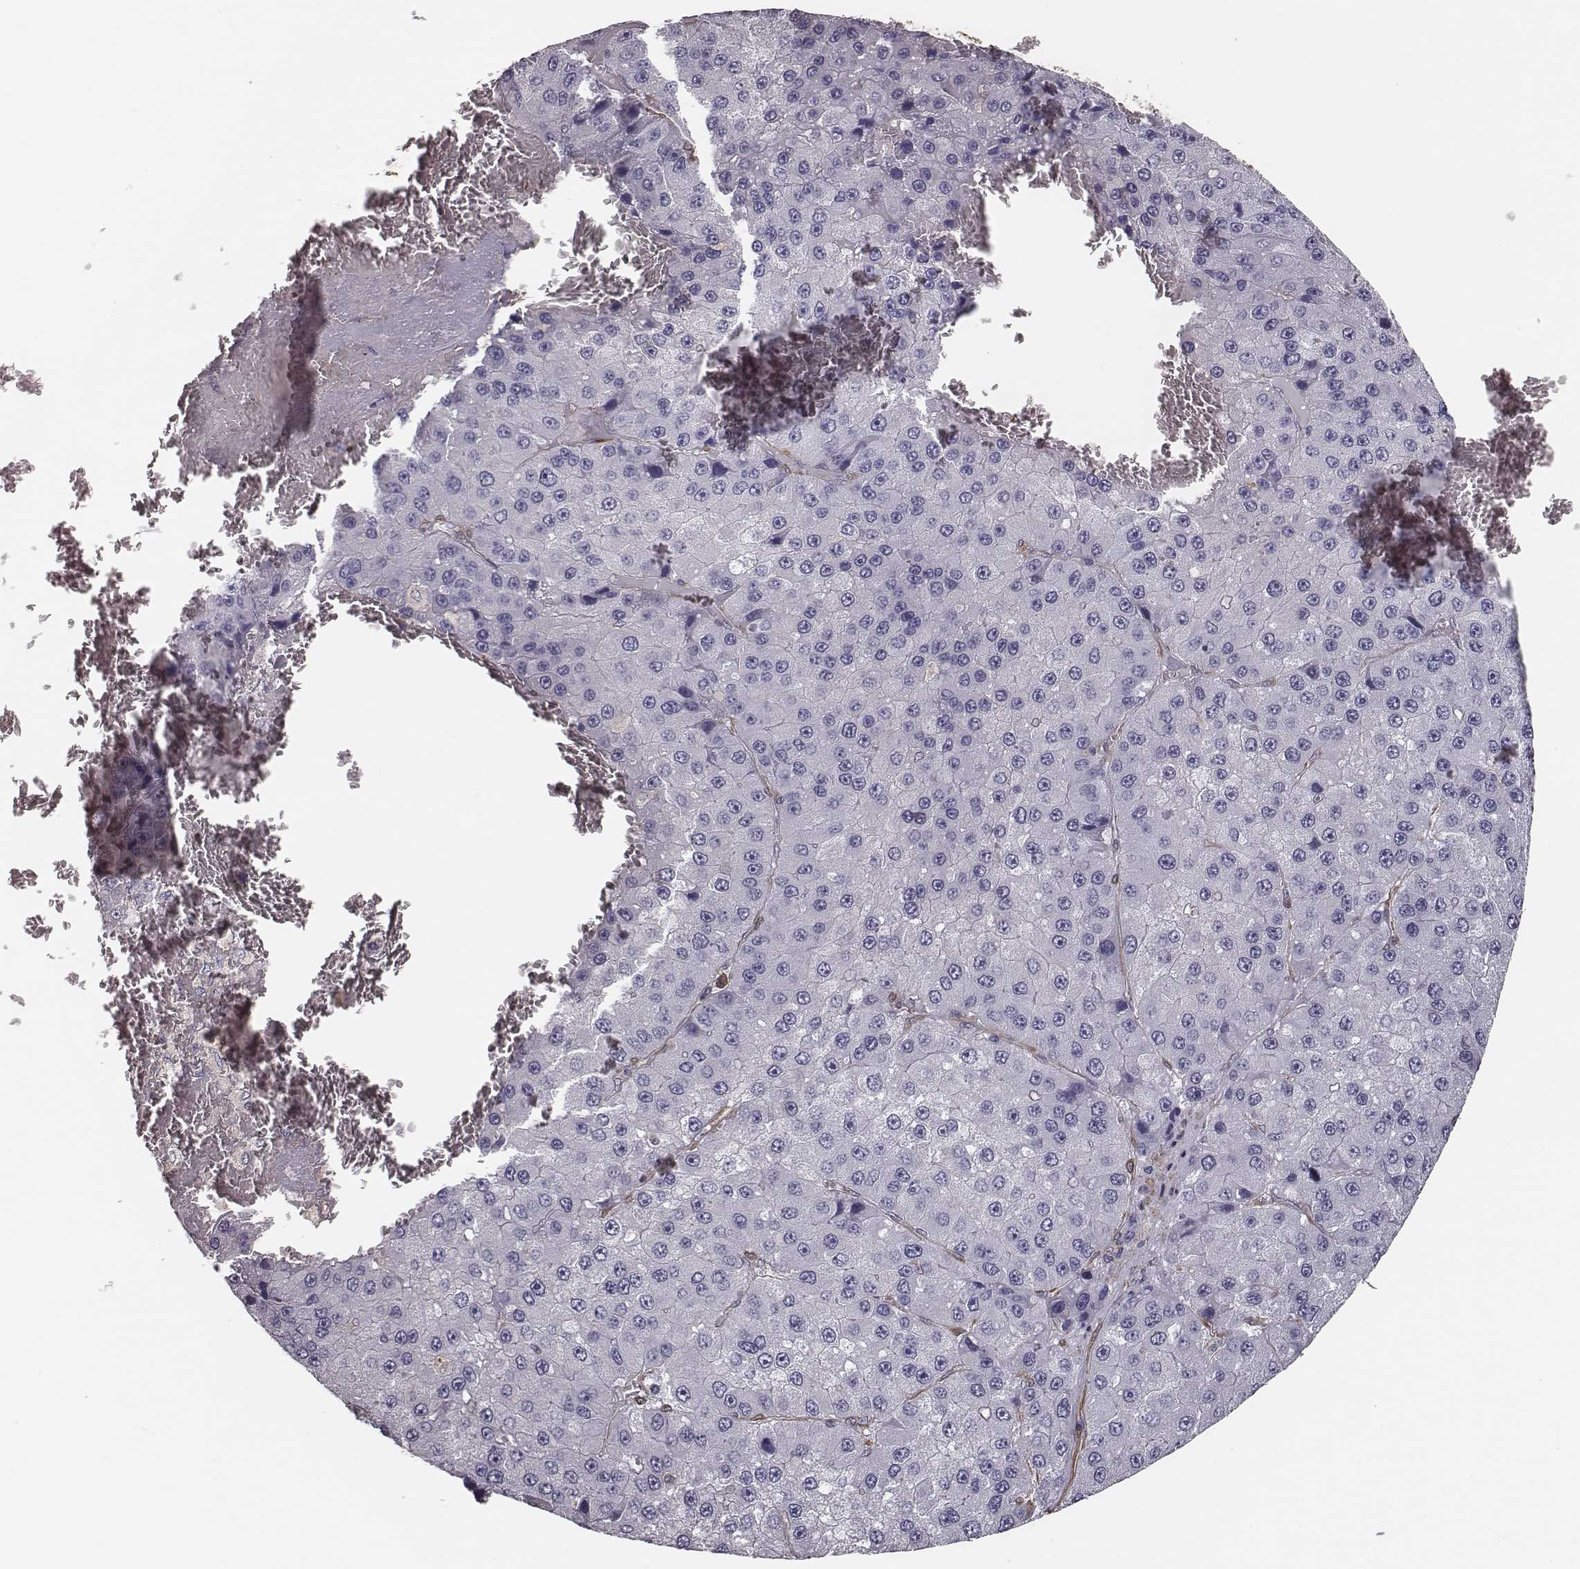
{"staining": {"intensity": "negative", "quantity": "none", "location": "none"}, "tissue": "liver cancer", "cell_type": "Tumor cells", "image_type": "cancer", "snomed": [{"axis": "morphology", "description": "Carcinoma, Hepatocellular, NOS"}, {"axis": "topography", "description": "Liver"}], "caption": "Immunohistochemistry (IHC) histopathology image of neoplastic tissue: human liver hepatocellular carcinoma stained with DAB (3,3'-diaminobenzidine) exhibits no significant protein staining in tumor cells.", "gene": "ISYNA1", "patient": {"sex": "female", "age": 73}}